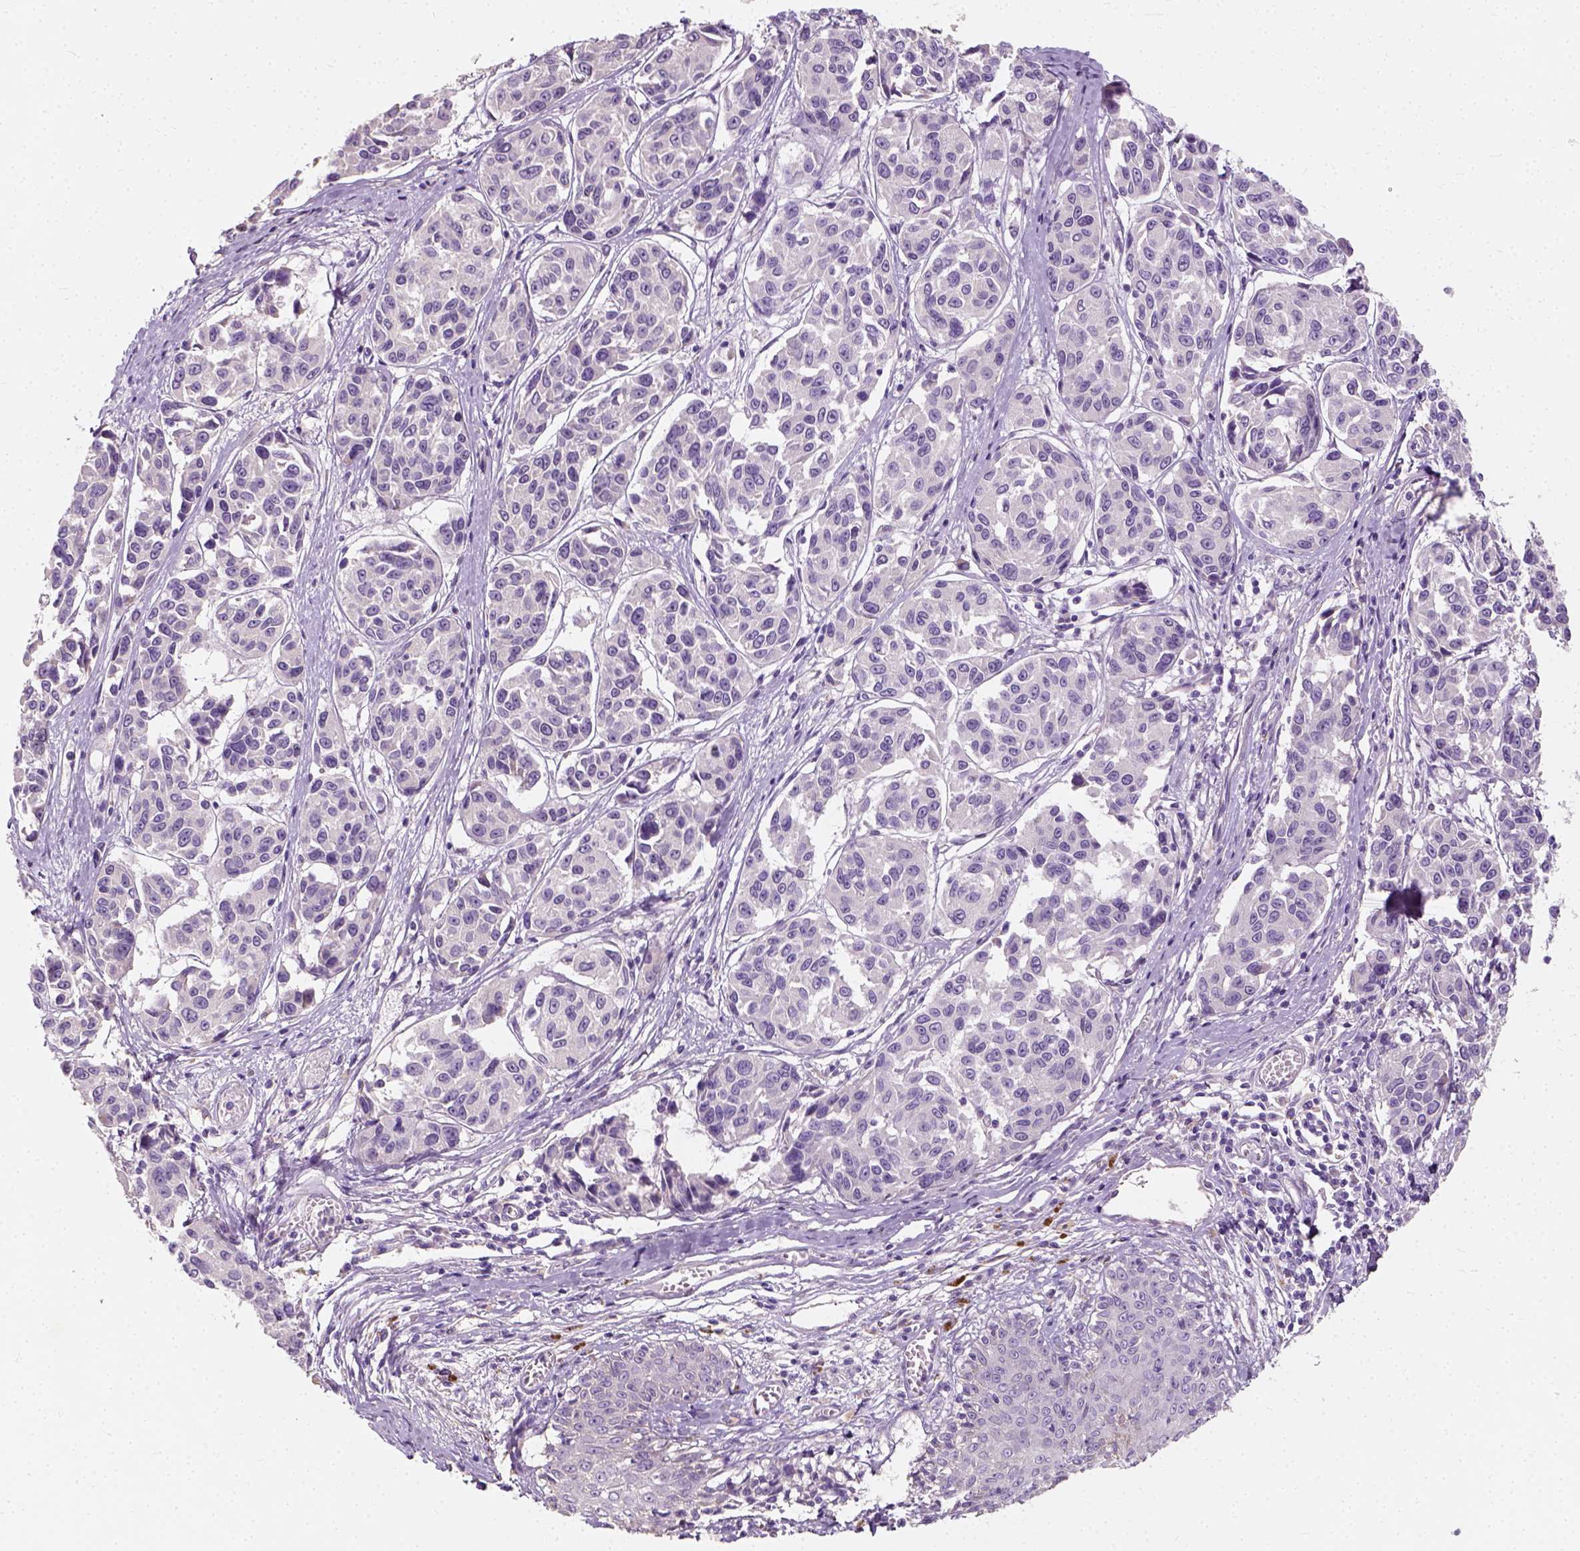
{"staining": {"intensity": "negative", "quantity": "none", "location": "none"}, "tissue": "melanoma", "cell_type": "Tumor cells", "image_type": "cancer", "snomed": [{"axis": "morphology", "description": "Malignant melanoma, NOS"}, {"axis": "topography", "description": "Skin"}], "caption": "High magnification brightfield microscopy of melanoma stained with DAB (brown) and counterstained with hematoxylin (blue): tumor cells show no significant positivity.", "gene": "DHCR24", "patient": {"sex": "female", "age": 66}}